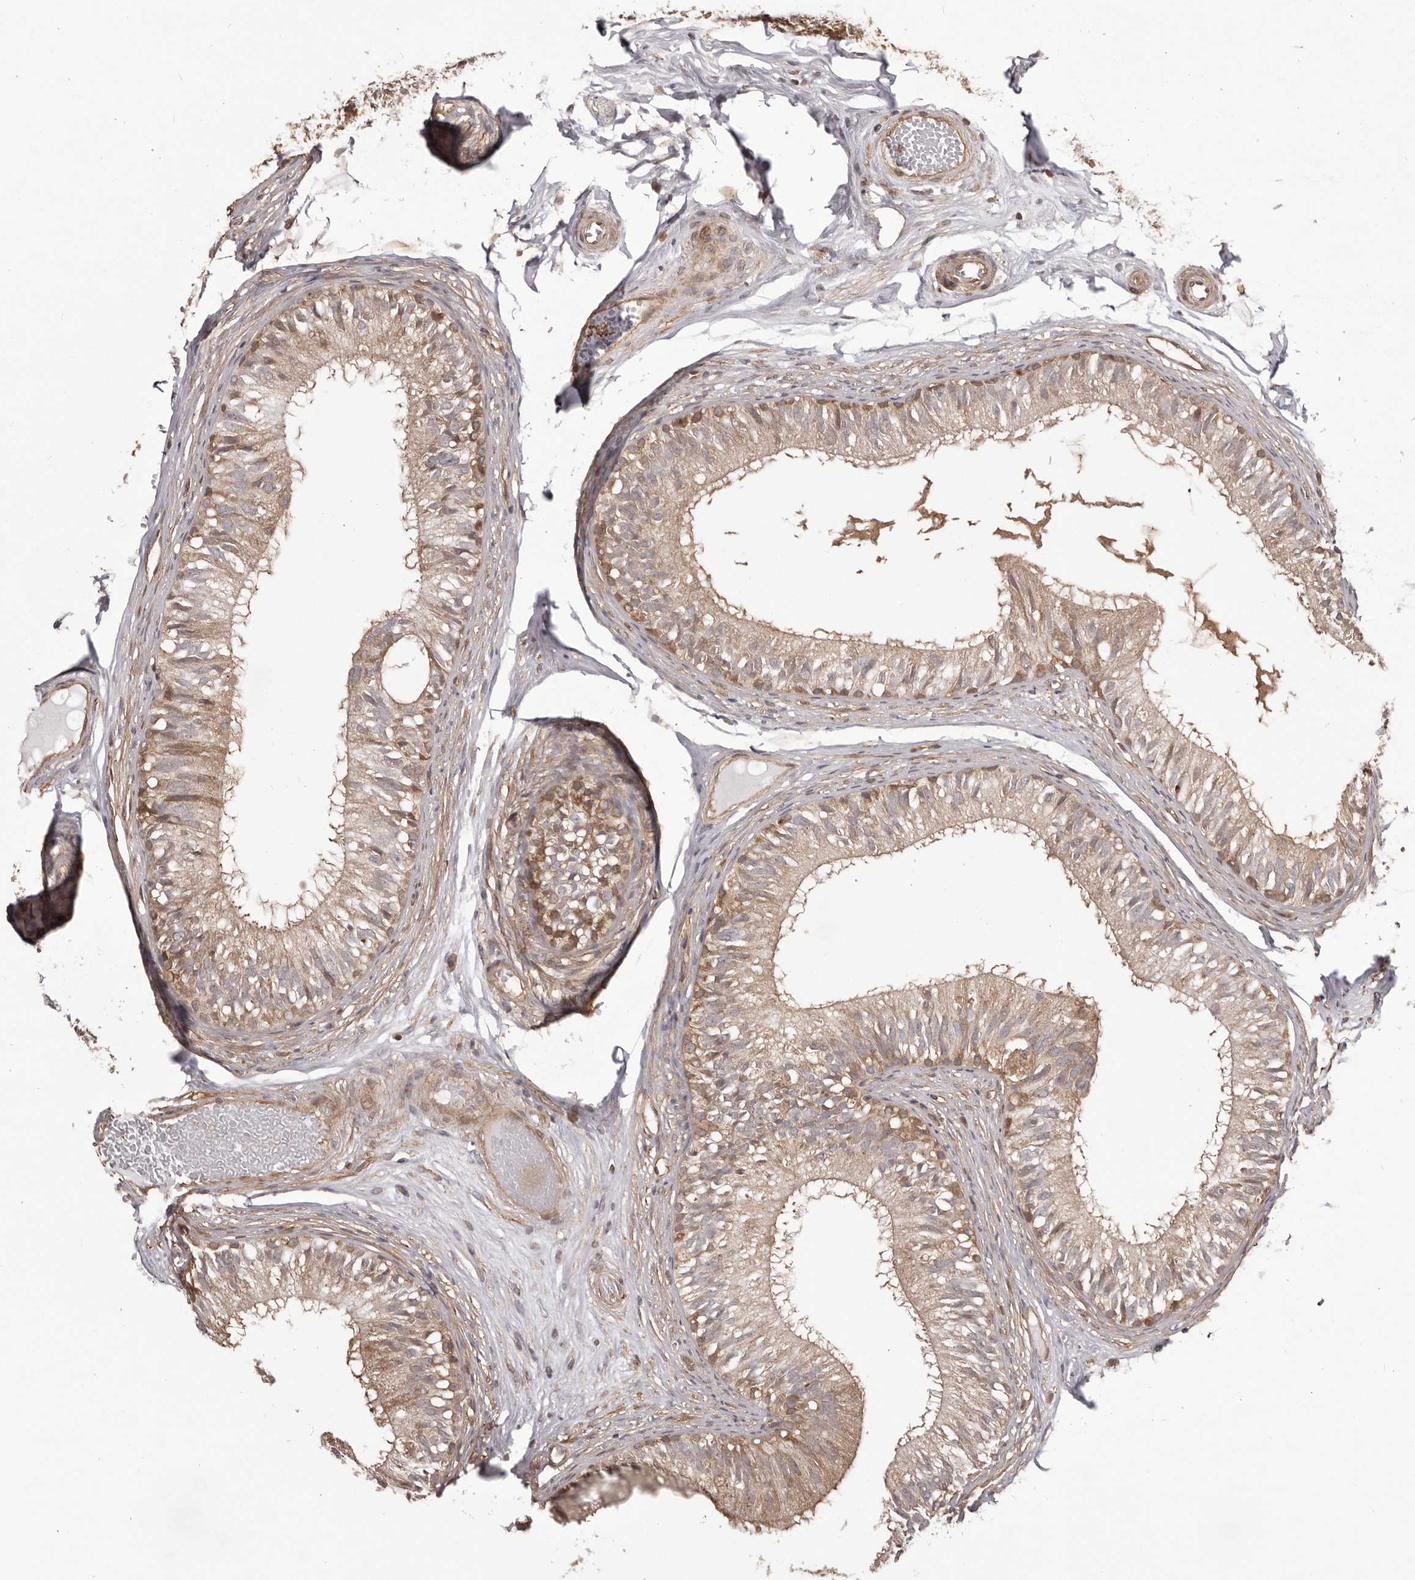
{"staining": {"intensity": "weak", "quantity": ">75%", "location": "cytoplasmic/membranous"}, "tissue": "epididymis", "cell_type": "Glandular cells", "image_type": "normal", "snomed": [{"axis": "morphology", "description": "Normal tissue, NOS"}, {"axis": "morphology", "description": "Seminoma in situ"}, {"axis": "topography", "description": "Testis"}, {"axis": "topography", "description": "Epididymis"}], "caption": "Protein positivity by immunohistochemistry exhibits weak cytoplasmic/membranous expression in about >75% of glandular cells in normal epididymis. (DAB IHC, brown staining for protein, blue staining for nuclei).", "gene": "NFKBIA", "patient": {"sex": "male", "age": 28}}